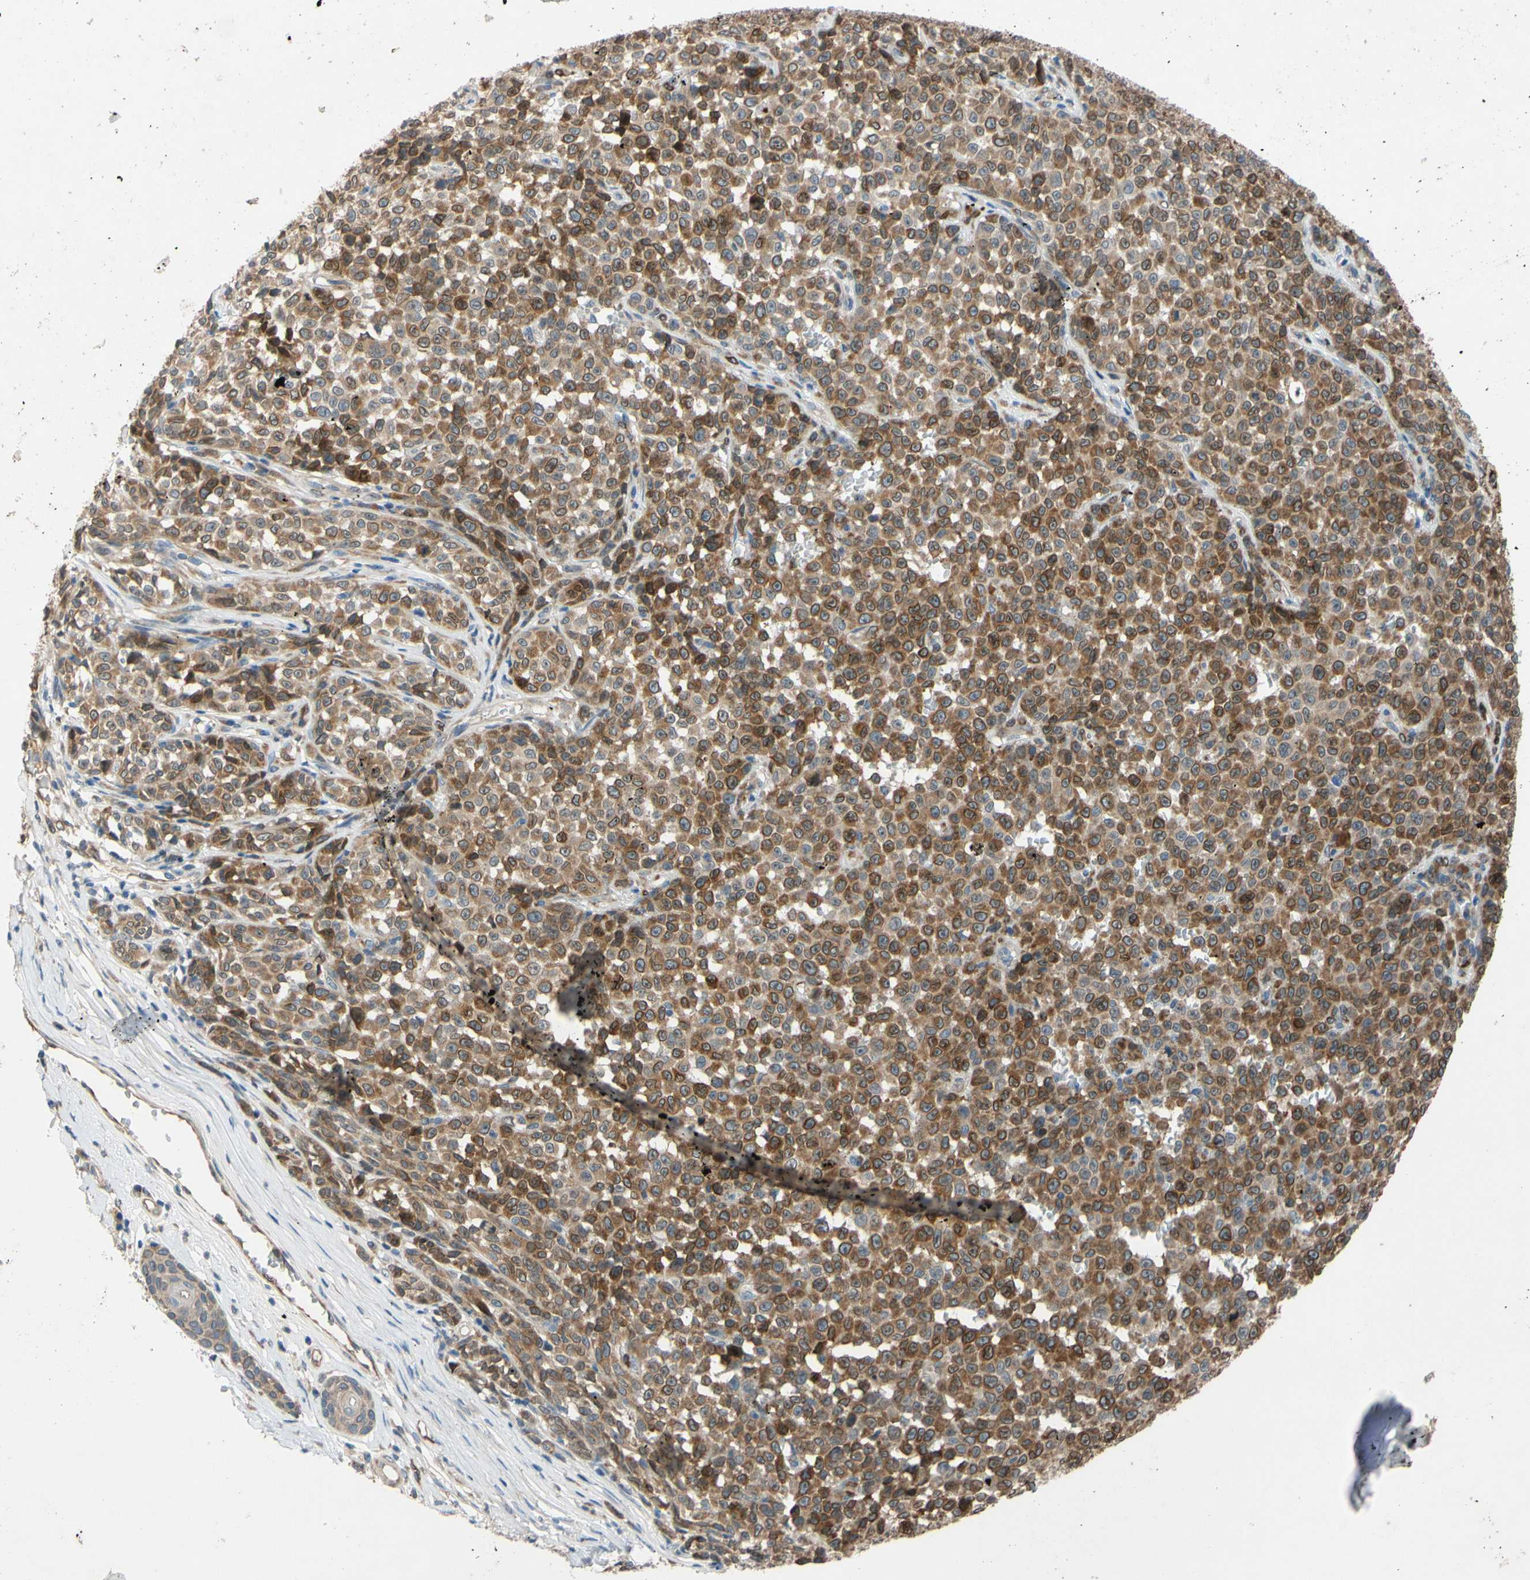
{"staining": {"intensity": "moderate", "quantity": ">75%", "location": "cytoplasmic/membranous"}, "tissue": "melanoma", "cell_type": "Tumor cells", "image_type": "cancer", "snomed": [{"axis": "morphology", "description": "Malignant melanoma, NOS"}, {"axis": "topography", "description": "Skin"}], "caption": "Melanoma stained with a brown dye displays moderate cytoplasmic/membranous positive expression in approximately >75% of tumor cells.", "gene": "PRXL2A", "patient": {"sex": "female", "age": 82}}